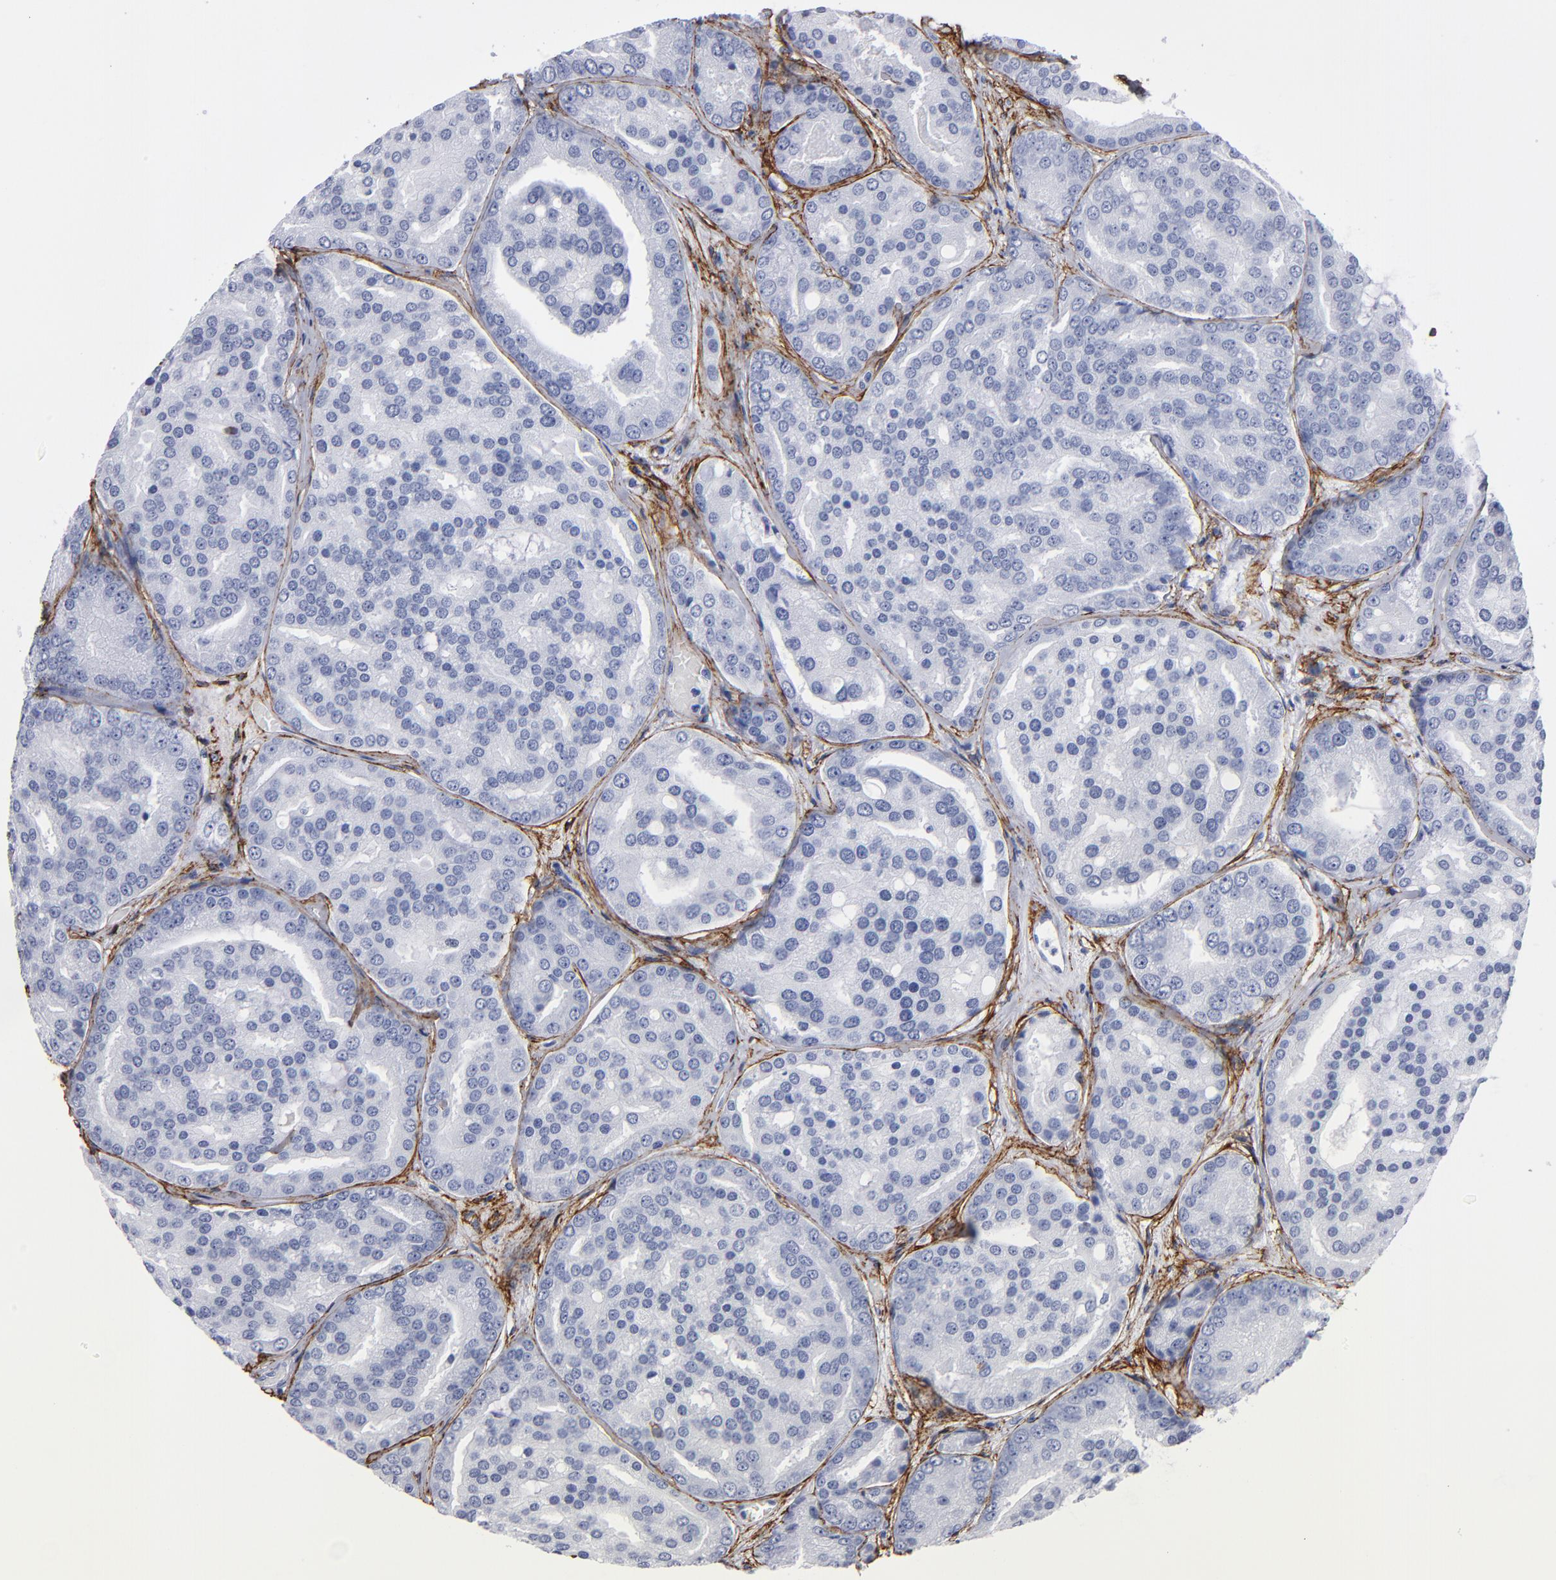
{"staining": {"intensity": "negative", "quantity": "none", "location": "none"}, "tissue": "prostate cancer", "cell_type": "Tumor cells", "image_type": "cancer", "snomed": [{"axis": "morphology", "description": "Adenocarcinoma, High grade"}, {"axis": "topography", "description": "Prostate"}], "caption": "Image shows no protein positivity in tumor cells of prostate cancer (adenocarcinoma (high-grade)) tissue.", "gene": "EMILIN1", "patient": {"sex": "male", "age": 64}}